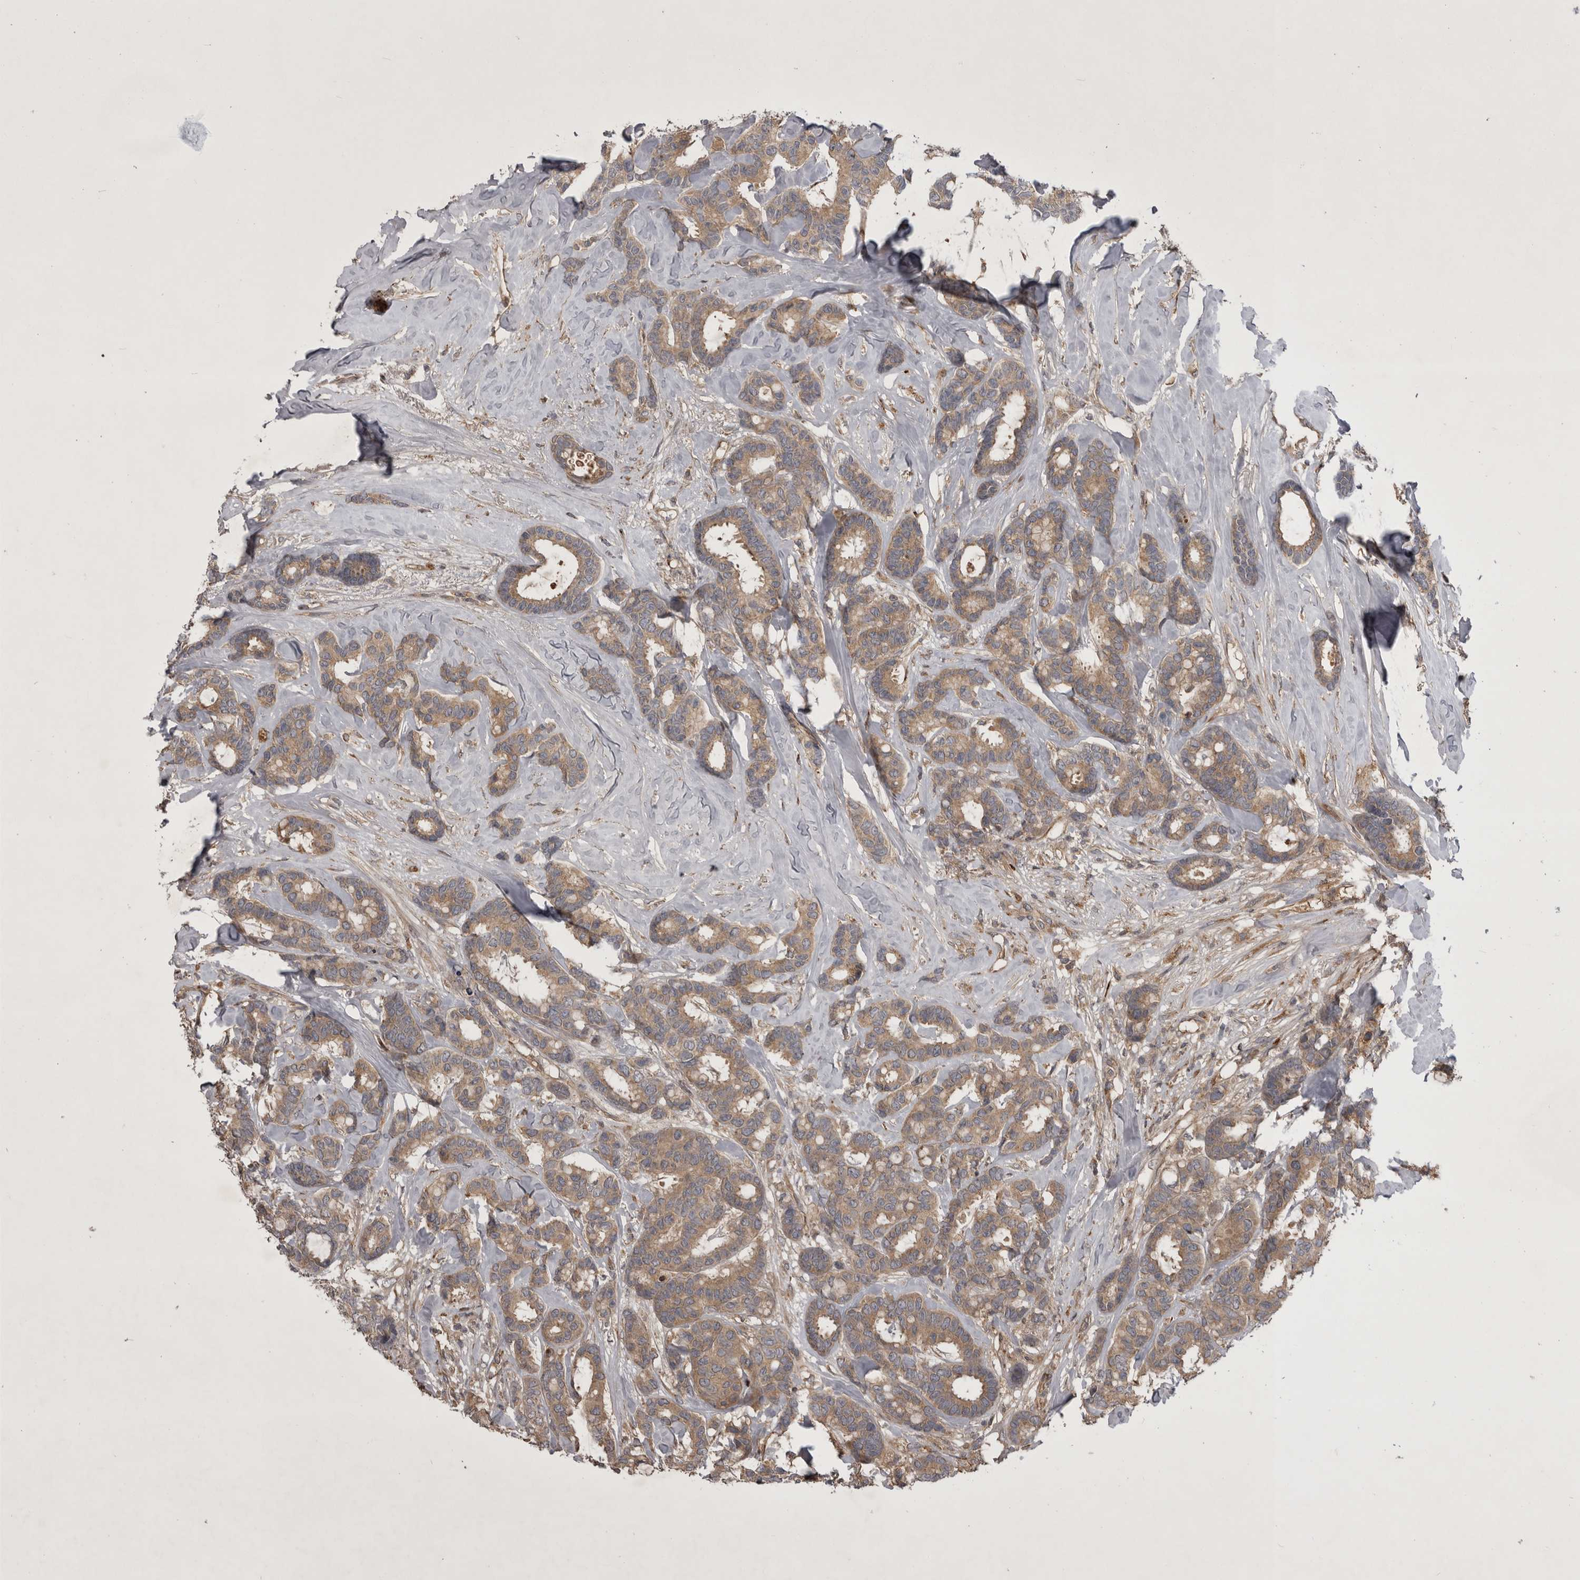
{"staining": {"intensity": "weak", "quantity": ">75%", "location": "cytoplasmic/membranous"}, "tissue": "breast cancer", "cell_type": "Tumor cells", "image_type": "cancer", "snomed": [{"axis": "morphology", "description": "Duct carcinoma"}, {"axis": "topography", "description": "Breast"}], "caption": "IHC (DAB) staining of breast intraductal carcinoma displays weak cytoplasmic/membranous protein expression in approximately >75% of tumor cells.", "gene": "RAB3GAP2", "patient": {"sex": "female", "age": 87}}